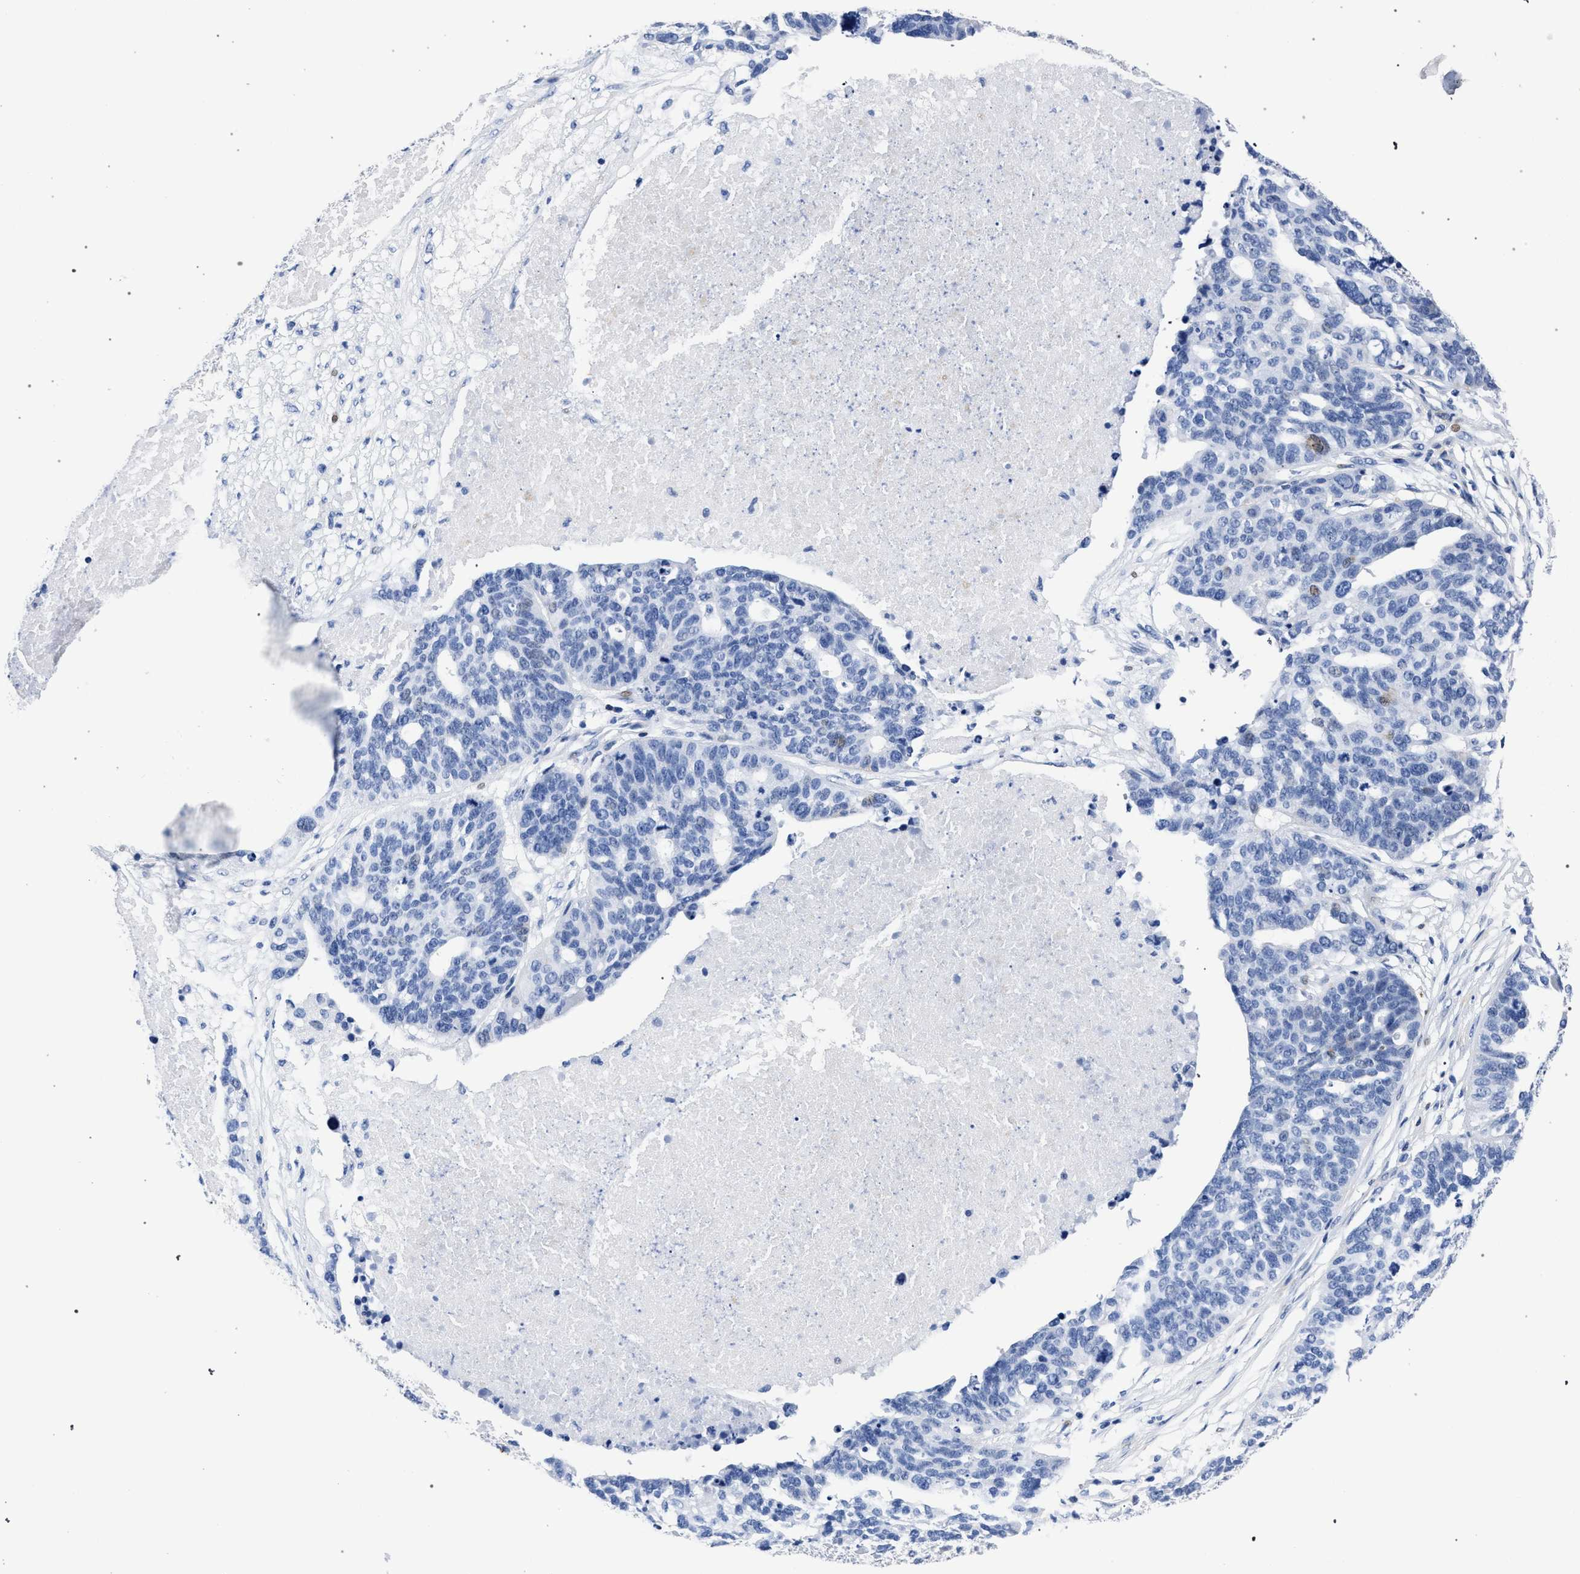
{"staining": {"intensity": "negative", "quantity": "none", "location": "none"}, "tissue": "ovarian cancer", "cell_type": "Tumor cells", "image_type": "cancer", "snomed": [{"axis": "morphology", "description": "Cystadenocarcinoma, serous, NOS"}, {"axis": "topography", "description": "Ovary"}], "caption": "Serous cystadenocarcinoma (ovarian) was stained to show a protein in brown. There is no significant staining in tumor cells.", "gene": "KLRK1", "patient": {"sex": "female", "age": 59}}